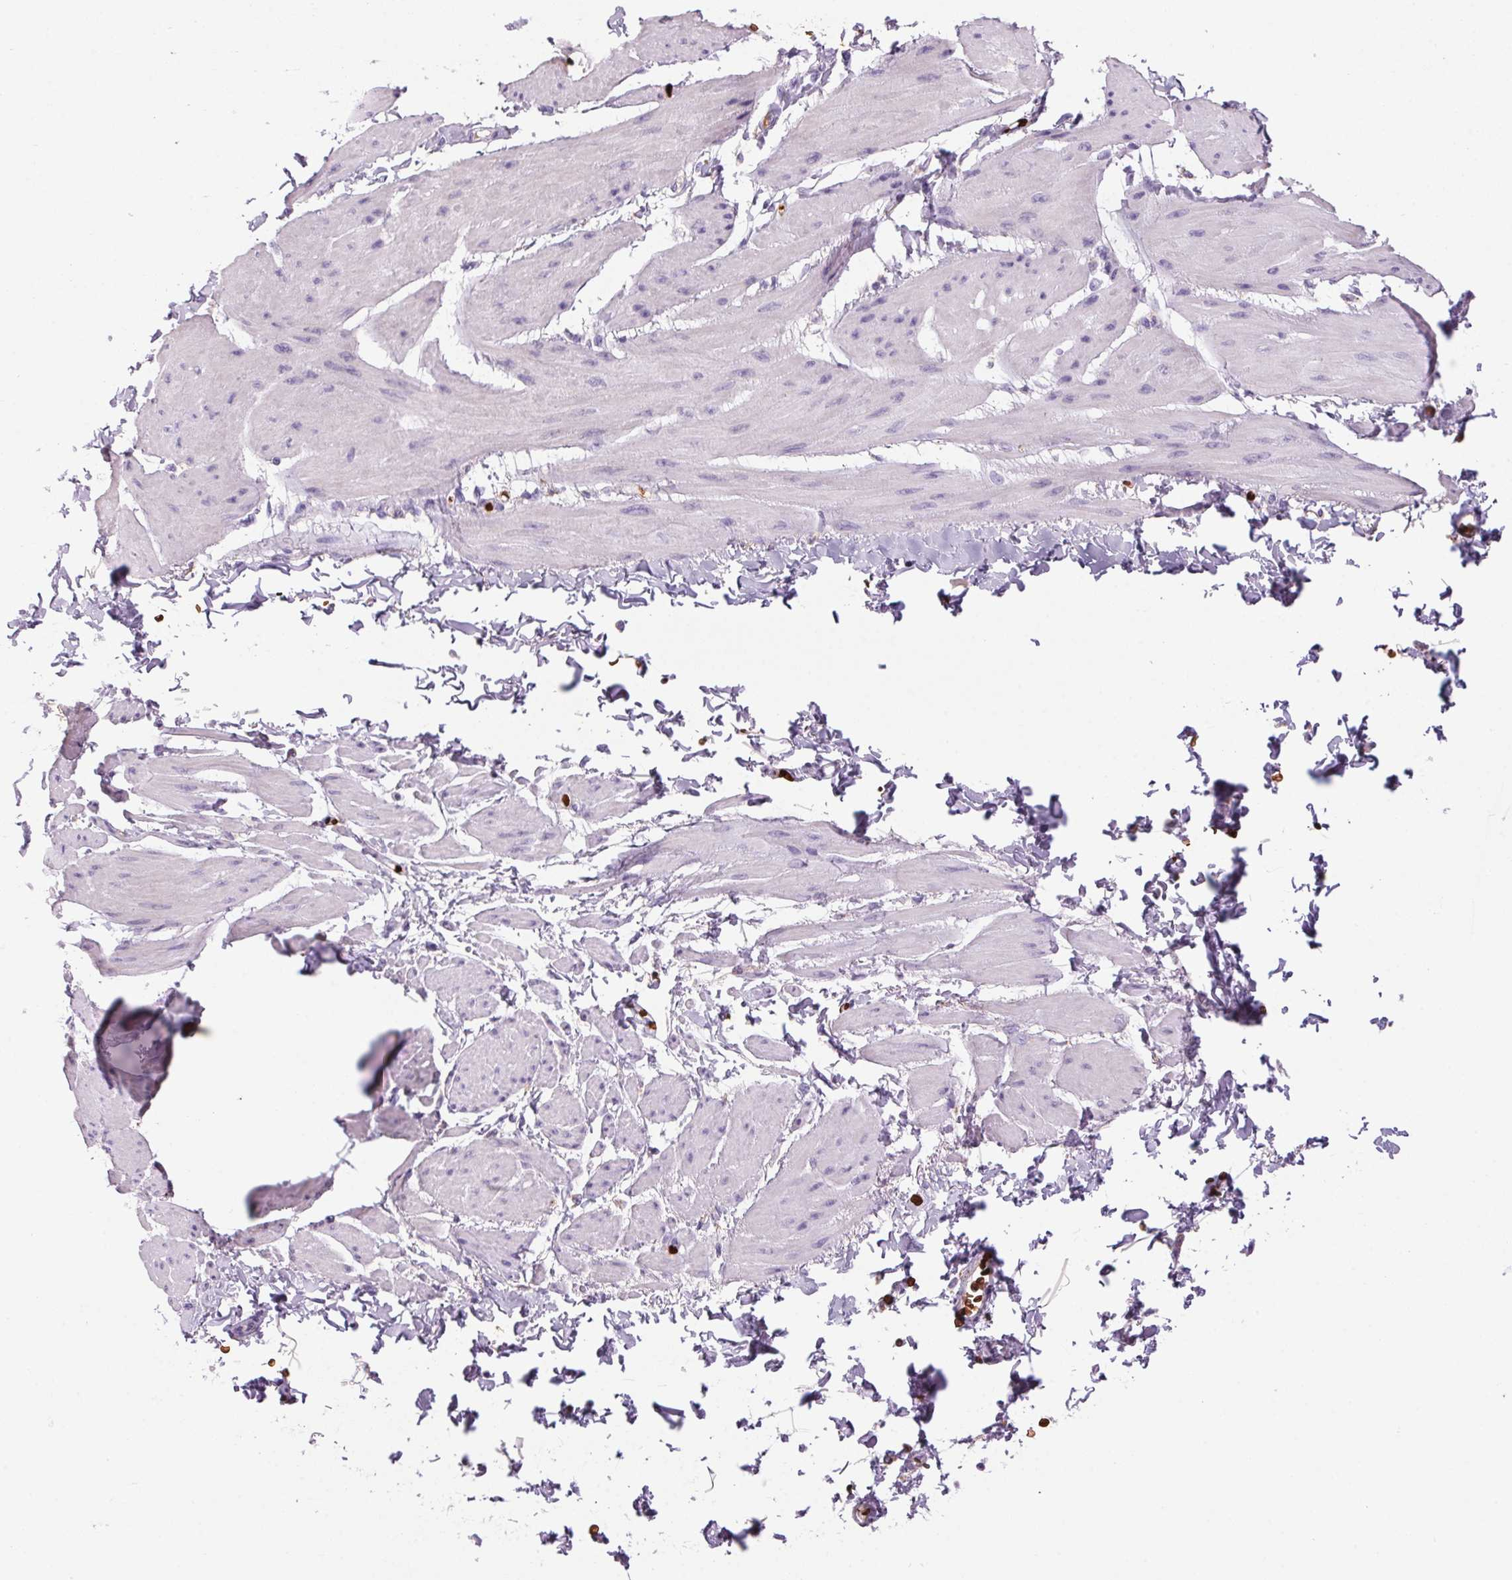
{"staining": {"intensity": "negative", "quantity": "none", "location": "none"}, "tissue": "adipose tissue", "cell_type": "Adipocytes", "image_type": "normal", "snomed": [{"axis": "morphology", "description": "Normal tissue, NOS"}, {"axis": "topography", "description": "Prostate"}, {"axis": "topography", "description": "Peripheral nerve tissue"}], "caption": "This is an immunohistochemistry (IHC) photomicrograph of benign human adipose tissue. There is no expression in adipocytes.", "gene": "HBQ1", "patient": {"sex": "male", "age": 55}}